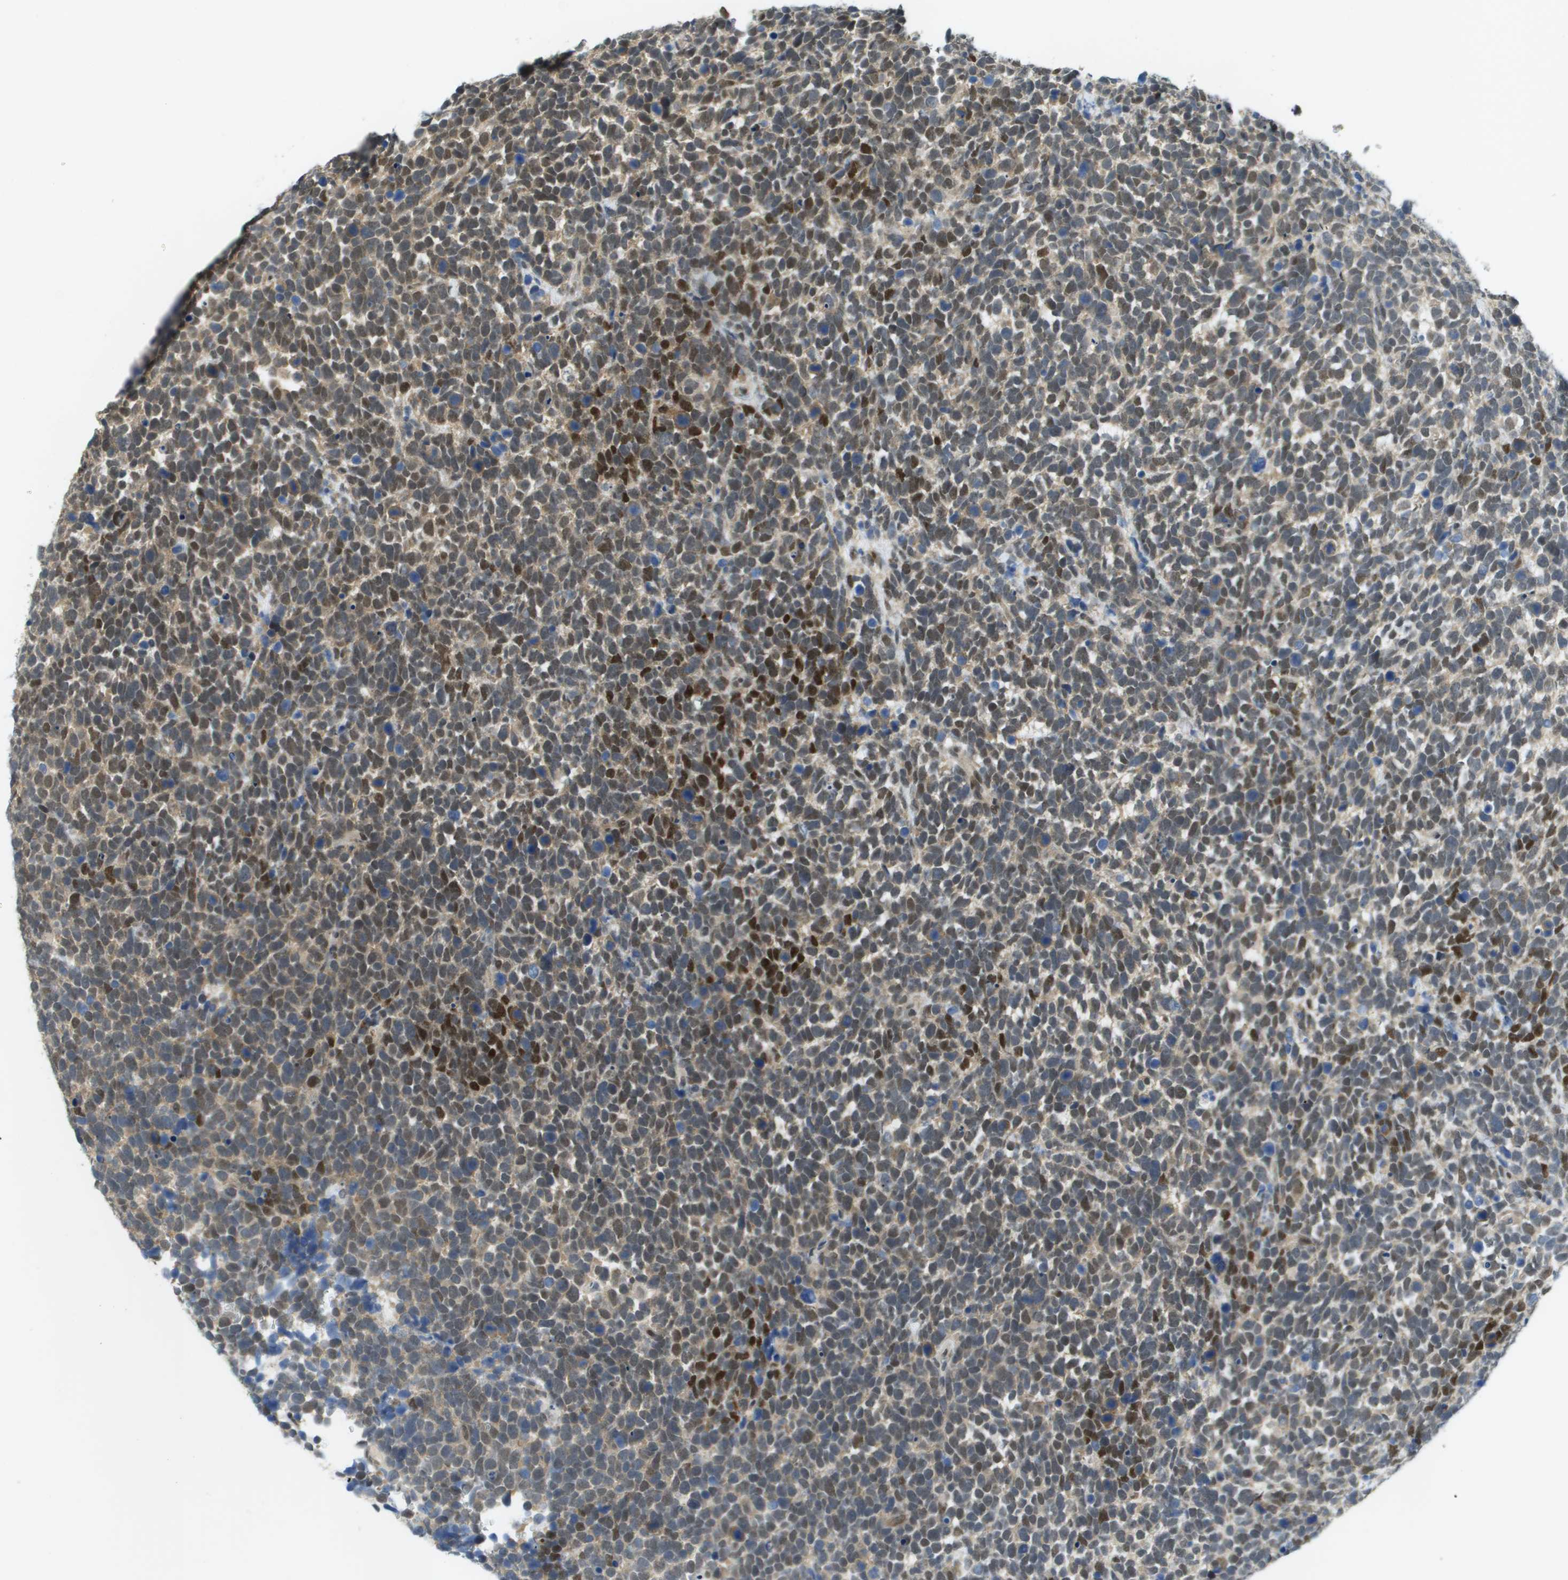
{"staining": {"intensity": "moderate", "quantity": "25%-75%", "location": "nuclear"}, "tissue": "urothelial cancer", "cell_type": "Tumor cells", "image_type": "cancer", "snomed": [{"axis": "morphology", "description": "Urothelial carcinoma, High grade"}, {"axis": "topography", "description": "Urinary bladder"}], "caption": "Immunohistochemistry (IHC) (DAB (3,3'-diaminobenzidine)) staining of urothelial carcinoma (high-grade) demonstrates moderate nuclear protein expression in approximately 25%-75% of tumor cells.", "gene": "ARID1B", "patient": {"sex": "female", "age": 82}}